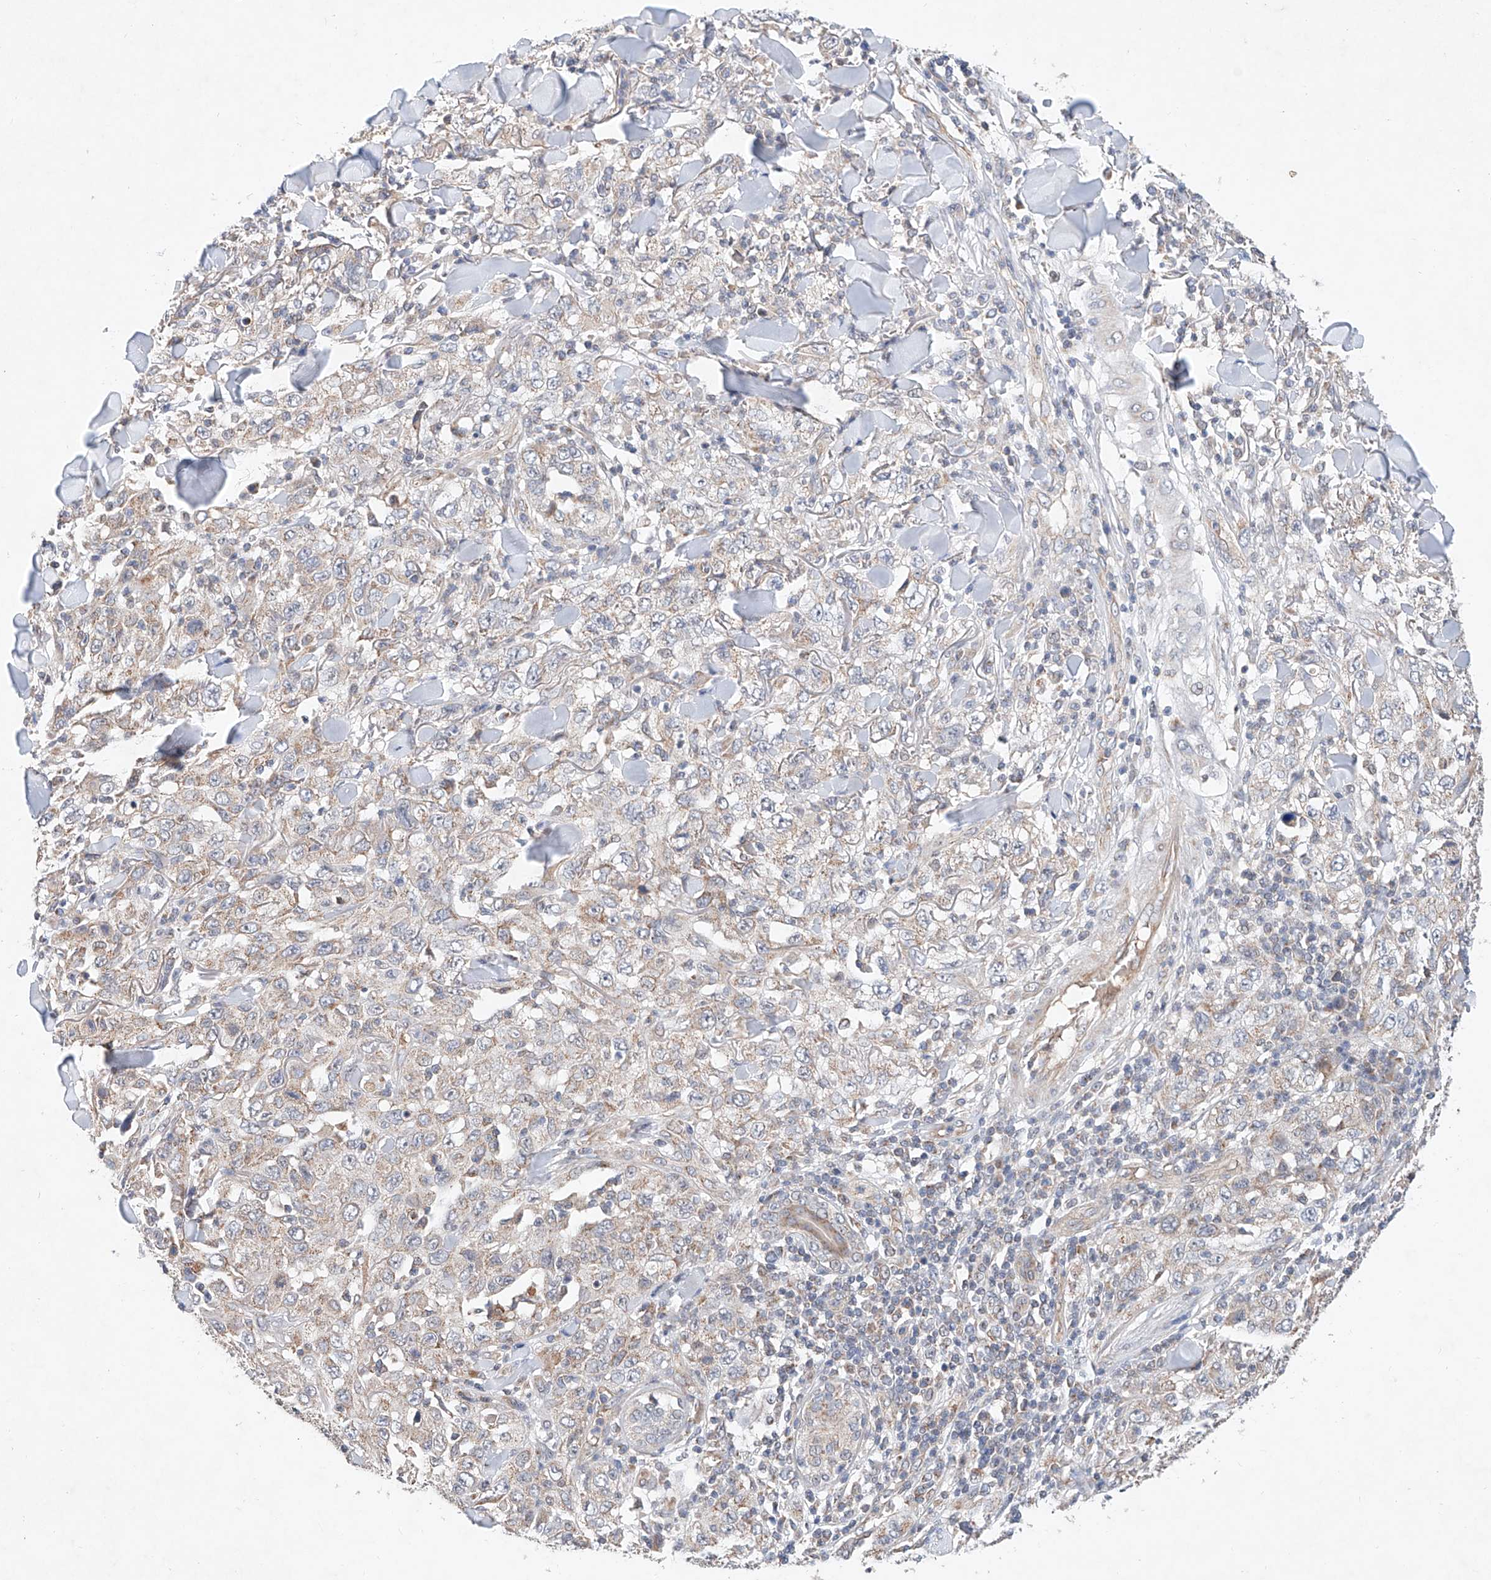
{"staining": {"intensity": "weak", "quantity": "25%-75%", "location": "cytoplasmic/membranous"}, "tissue": "skin cancer", "cell_type": "Tumor cells", "image_type": "cancer", "snomed": [{"axis": "morphology", "description": "Squamous cell carcinoma, NOS"}, {"axis": "topography", "description": "Skin"}], "caption": "A high-resolution image shows immunohistochemistry staining of skin cancer (squamous cell carcinoma), which demonstrates weak cytoplasmic/membranous positivity in about 25%-75% of tumor cells.", "gene": "FASTK", "patient": {"sex": "female", "age": 88}}